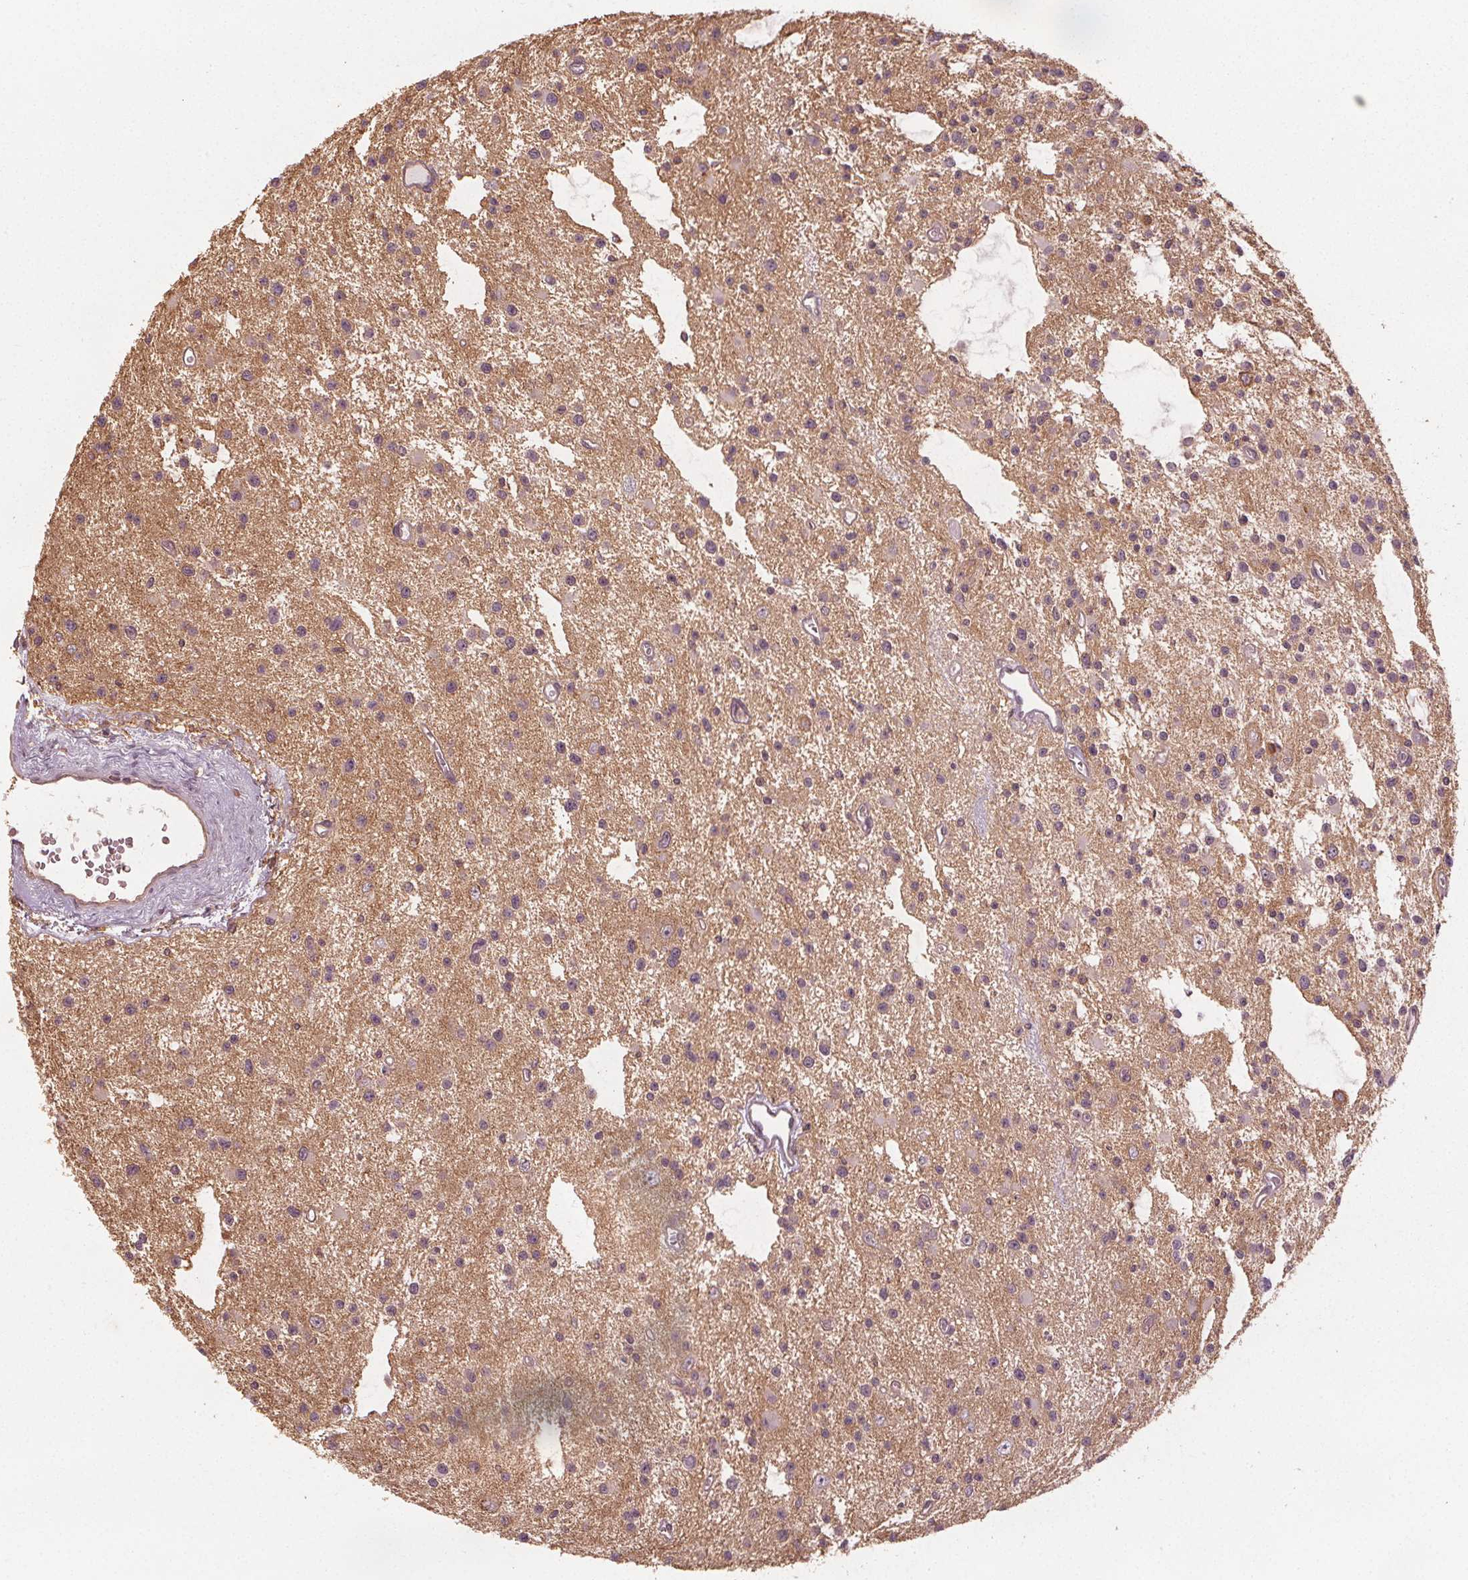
{"staining": {"intensity": "weak", "quantity": "<25%", "location": "cytoplasmic/membranous"}, "tissue": "glioma", "cell_type": "Tumor cells", "image_type": "cancer", "snomed": [{"axis": "morphology", "description": "Glioma, malignant, Low grade"}, {"axis": "topography", "description": "Brain"}], "caption": "Photomicrograph shows no protein positivity in tumor cells of low-grade glioma (malignant) tissue.", "gene": "GNB2", "patient": {"sex": "male", "age": 43}}